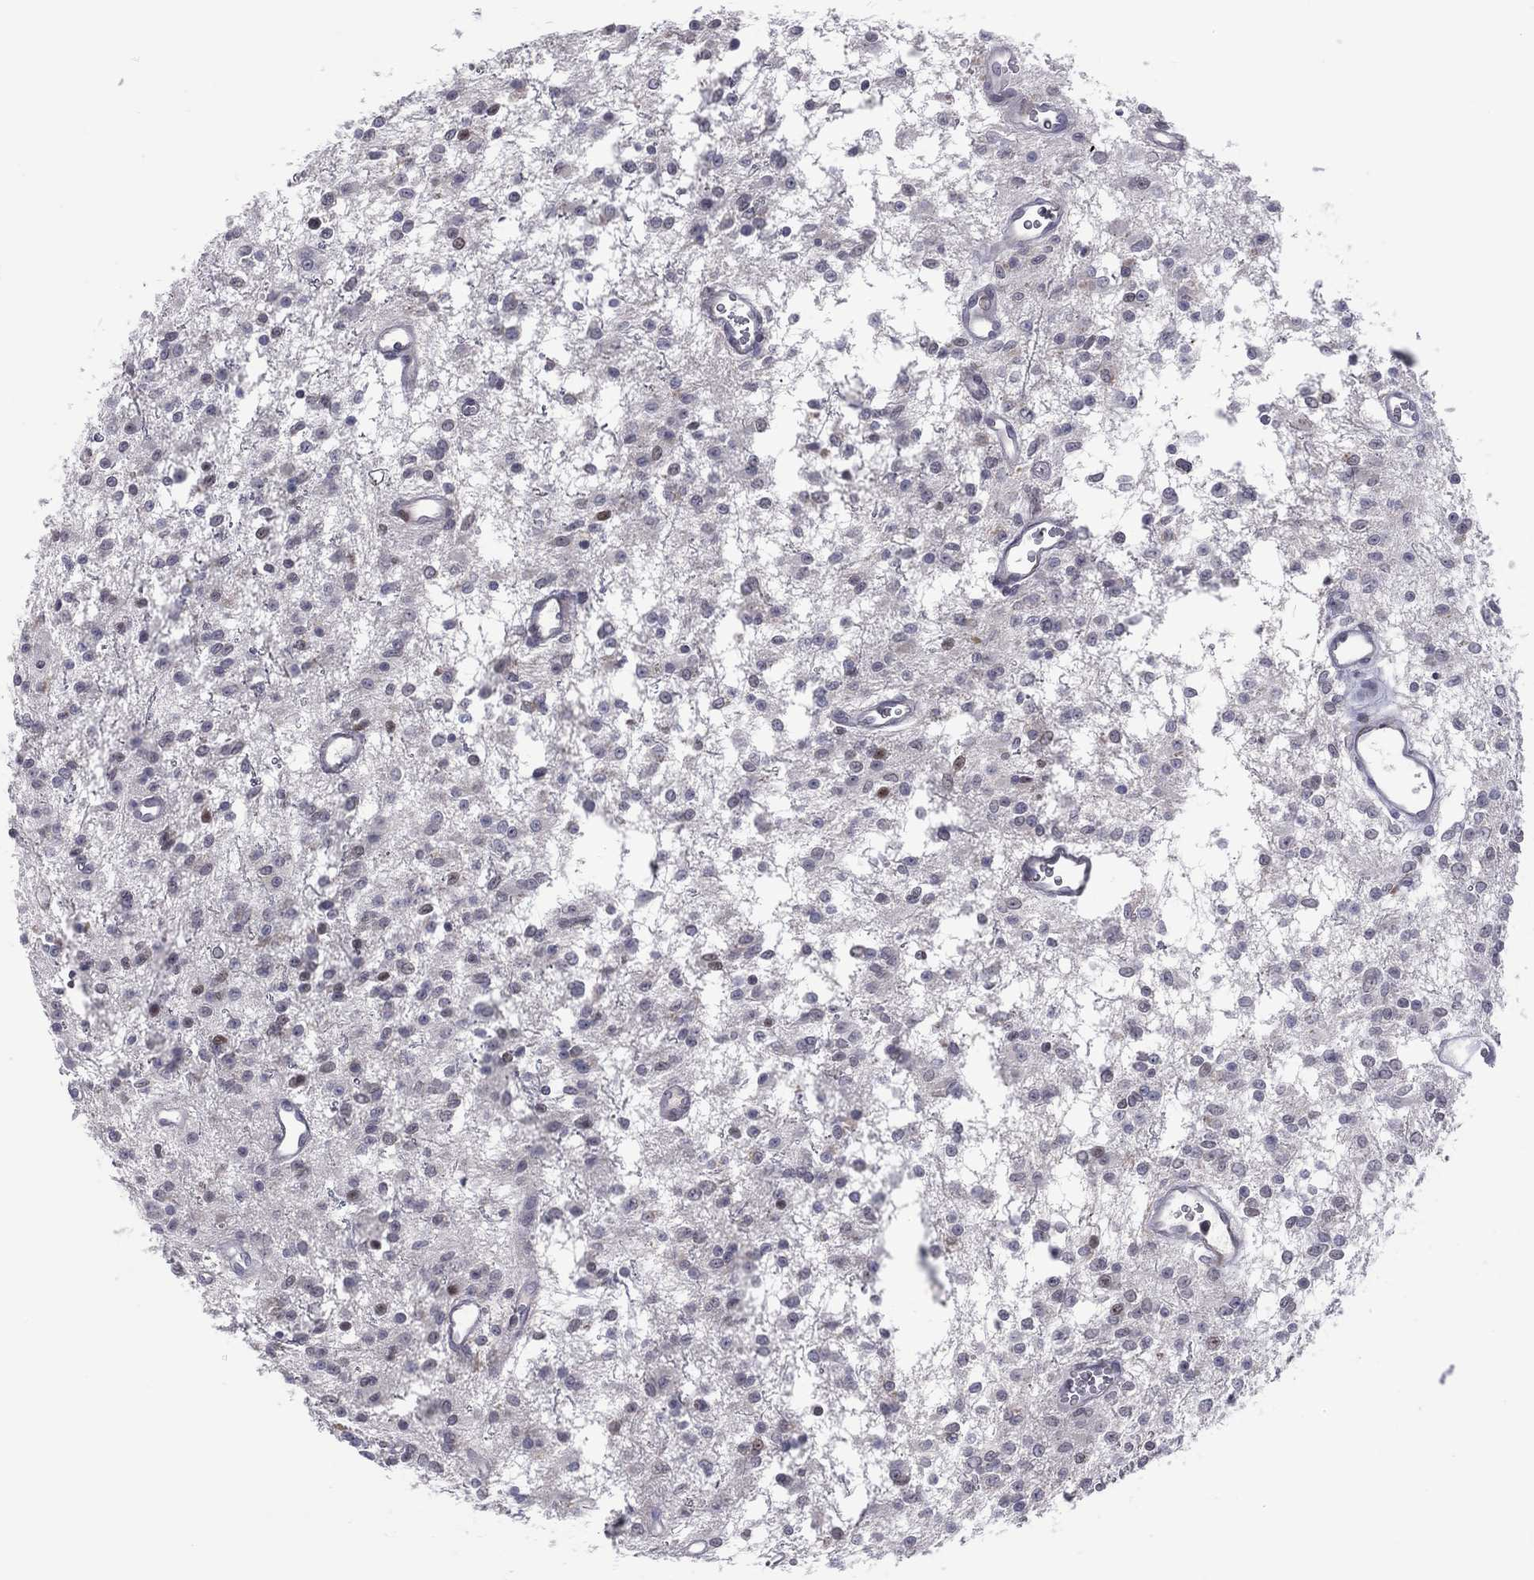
{"staining": {"intensity": "negative", "quantity": "none", "location": "none"}, "tissue": "glioma", "cell_type": "Tumor cells", "image_type": "cancer", "snomed": [{"axis": "morphology", "description": "Glioma, malignant, Low grade"}, {"axis": "topography", "description": "Brain"}], "caption": "Protein analysis of glioma shows no significant expression in tumor cells.", "gene": "DBF4B", "patient": {"sex": "female", "age": 45}}